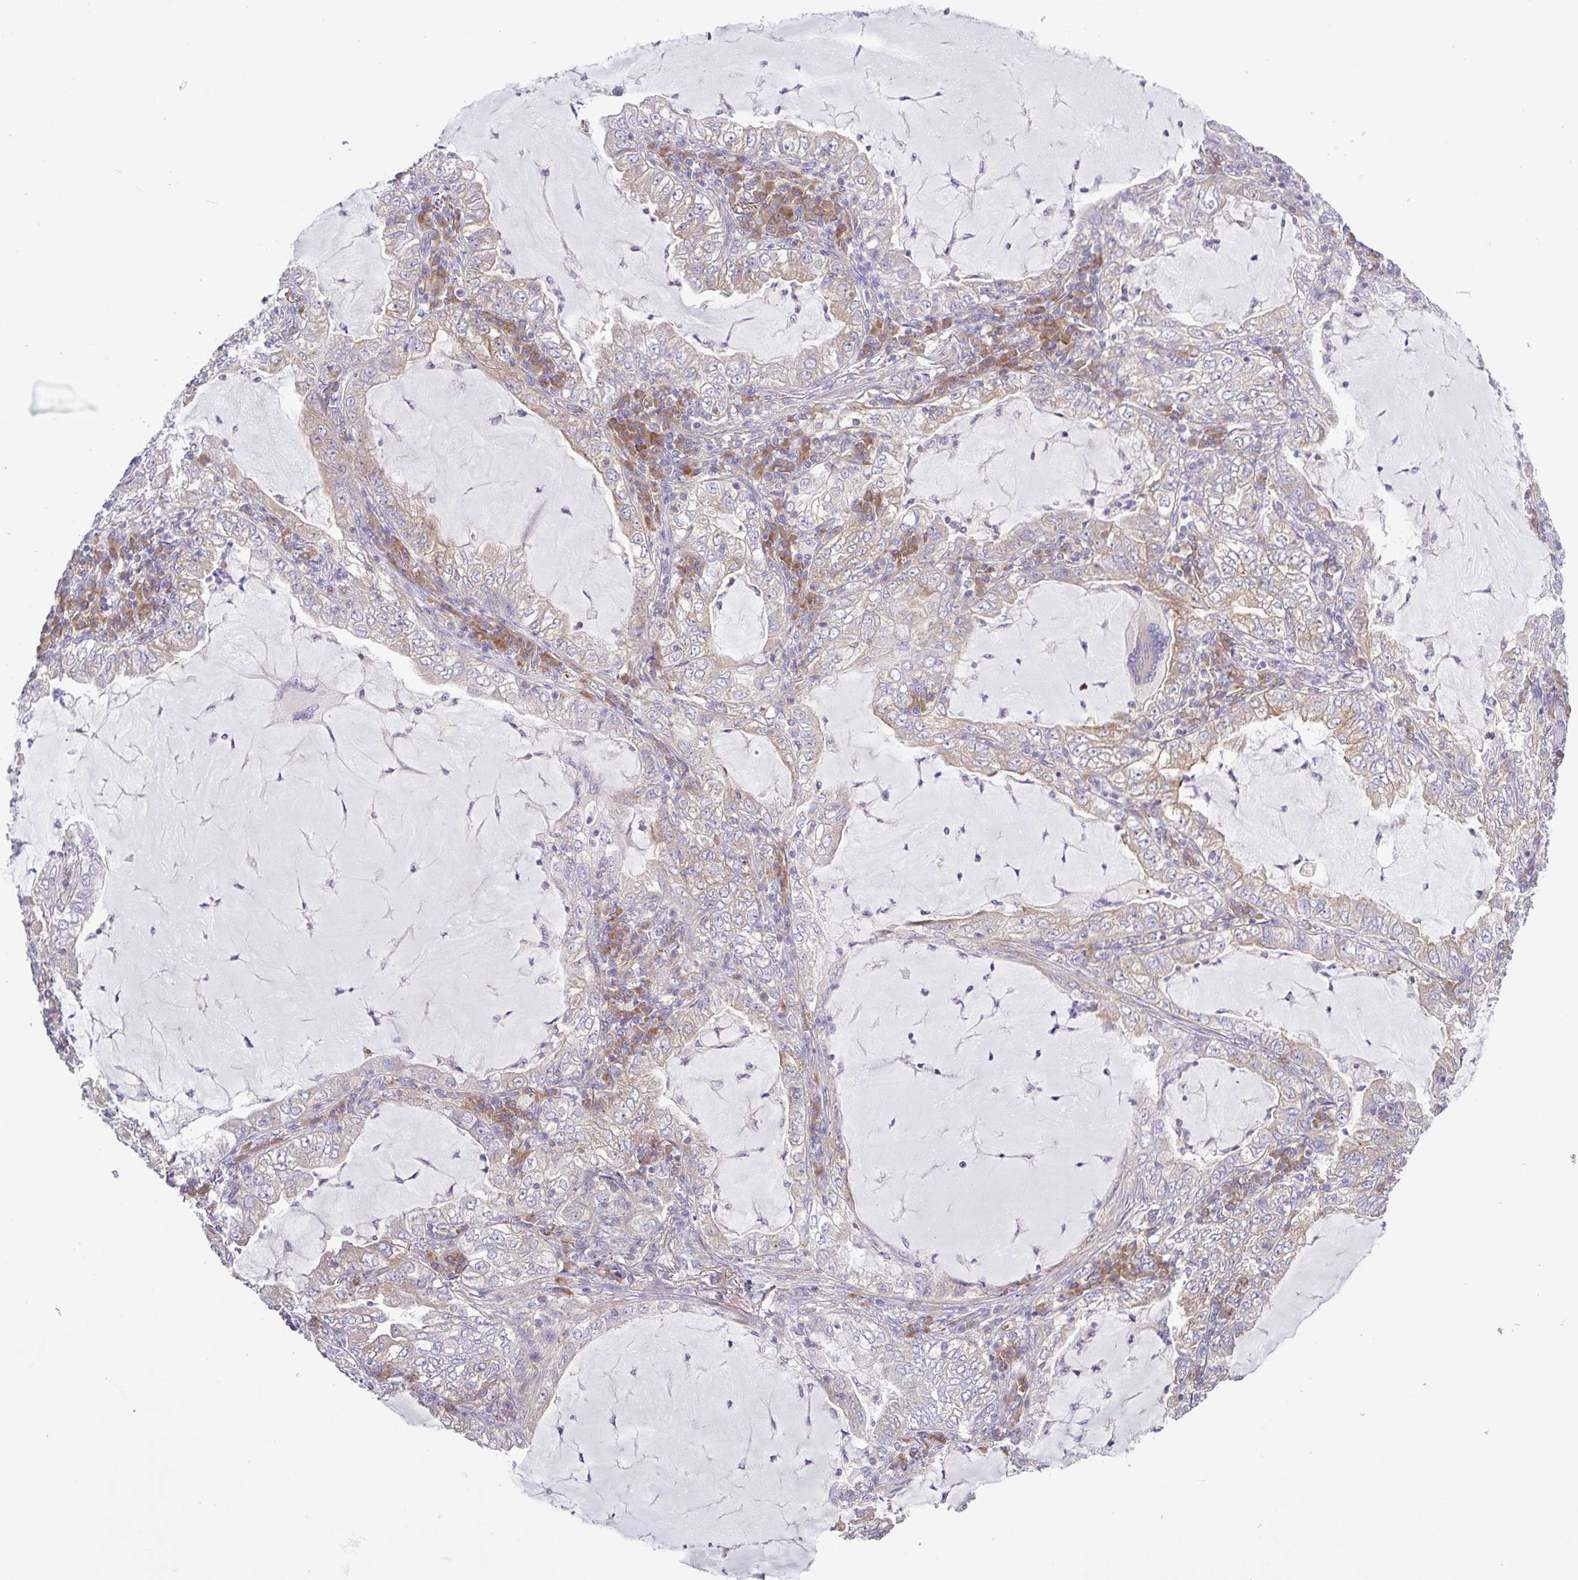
{"staining": {"intensity": "weak", "quantity": "25%-75%", "location": "cytoplasmic/membranous"}, "tissue": "lung cancer", "cell_type": "Tumor cells", "image_type": "cancer", "snomed": [{"axis": "morphology", "description": "Adenocarcinoma, NOS"}, {"axis": "topography", "description": "Lung"}], "caption": "A brown stain labels weak cytoplasmic/membranous expression of a protein in lung cancer tumor cells. (DAB (3,3'-diaminobenzidine) IHC, brown staining for protein, blue staining for nuclei).", "gene": "LARS1", "patient": {"sex": "female", "age": 73}}